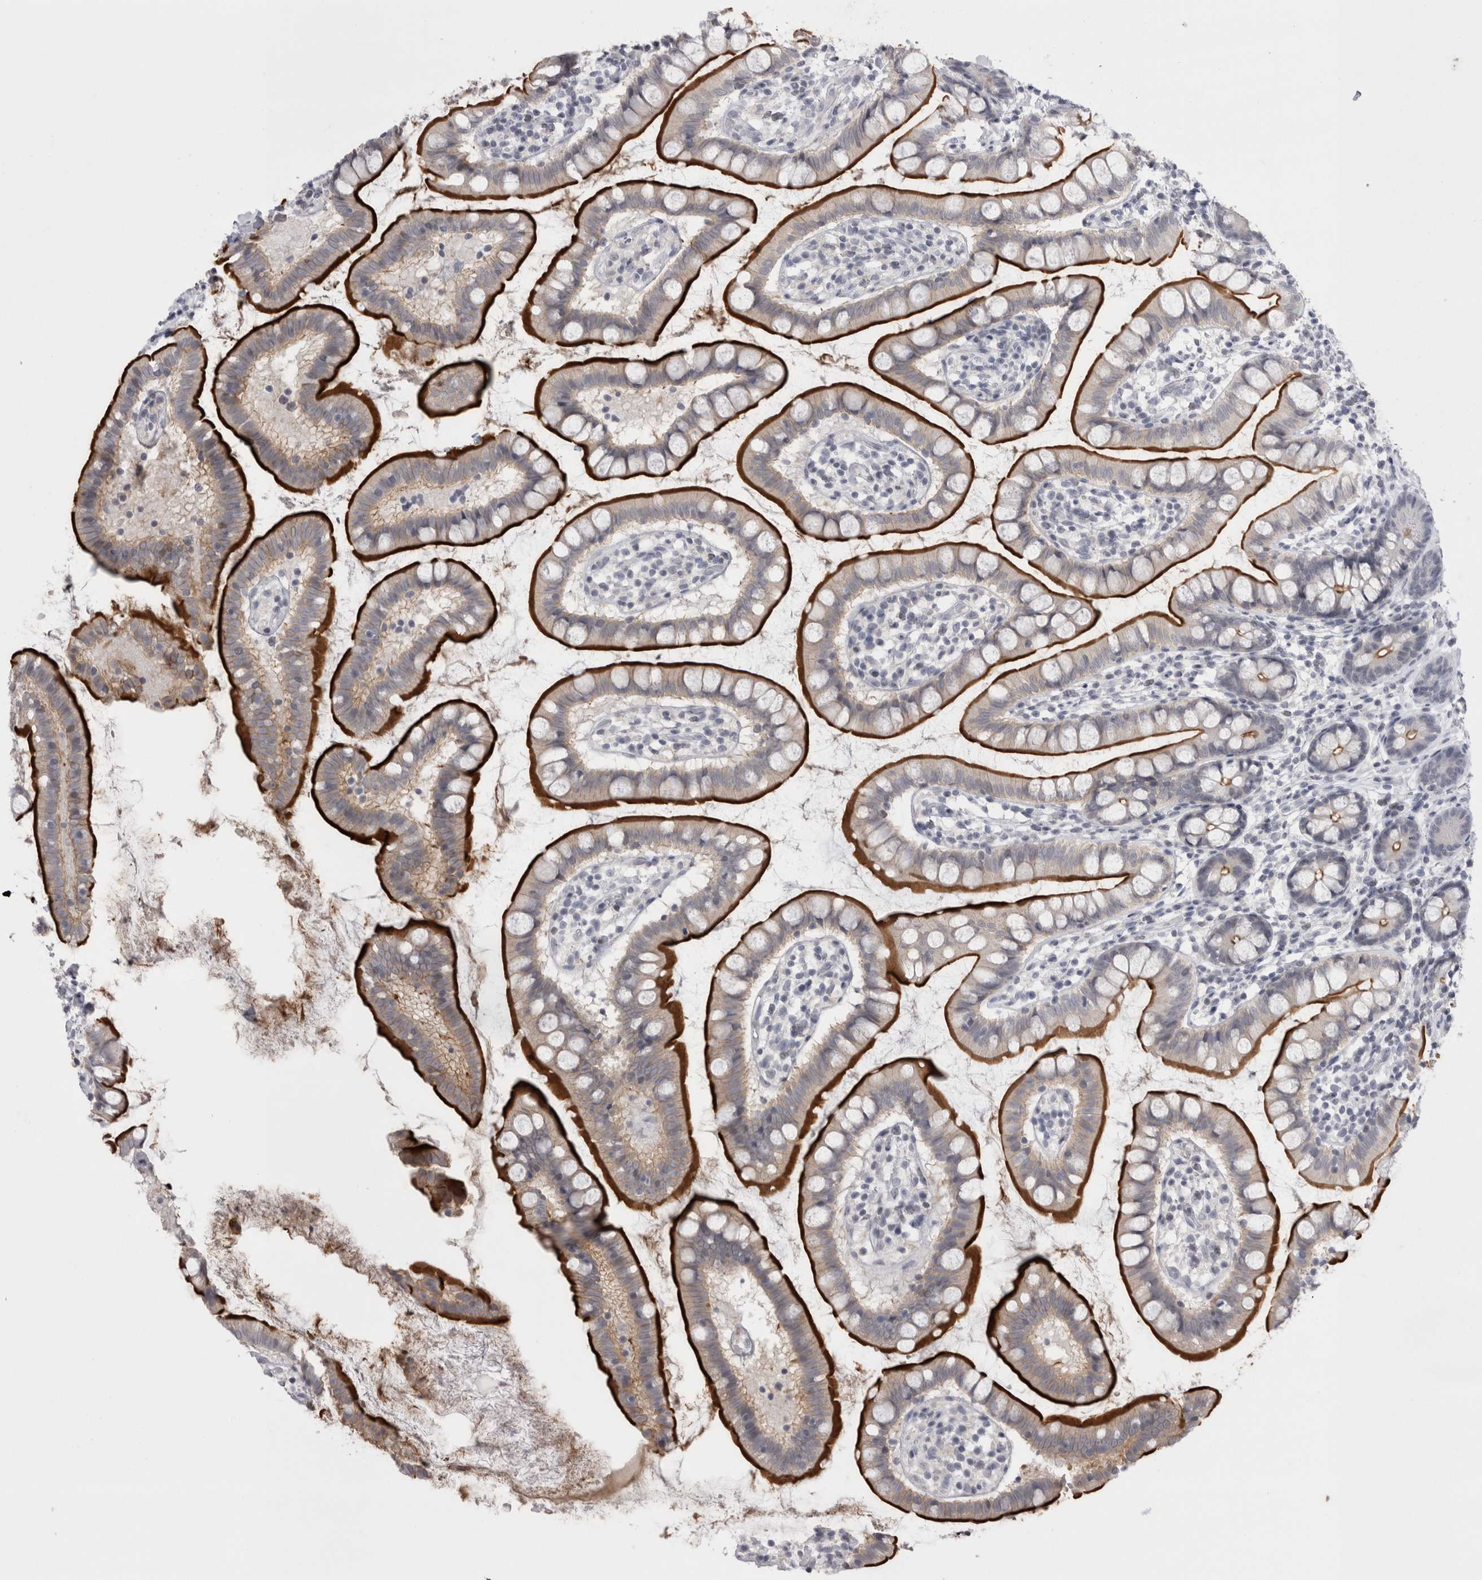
{"staining": {"intensity": "strong", "quantity": ">75%", "location": "cytoplasmic/membranous"}, "tissue": "small intestine", "cell_type": "Glandular cells", "image_type": "normal", "snomed": [{"axis": "morphology", "description": "Normal tissue, NOS"}, {"axis": "topography", "description": "Small intestine"}], "caption": "Protein expression analysis of unremarkable small intestine reveals strong cytoplasmic/membranous positivity in approximately >75% of glandular cells. (brown staining indicates protein expression, while blue staining denotes nuclei).", "gene": "FNDC8", "patient": {"sex": "female", "age": 84}}